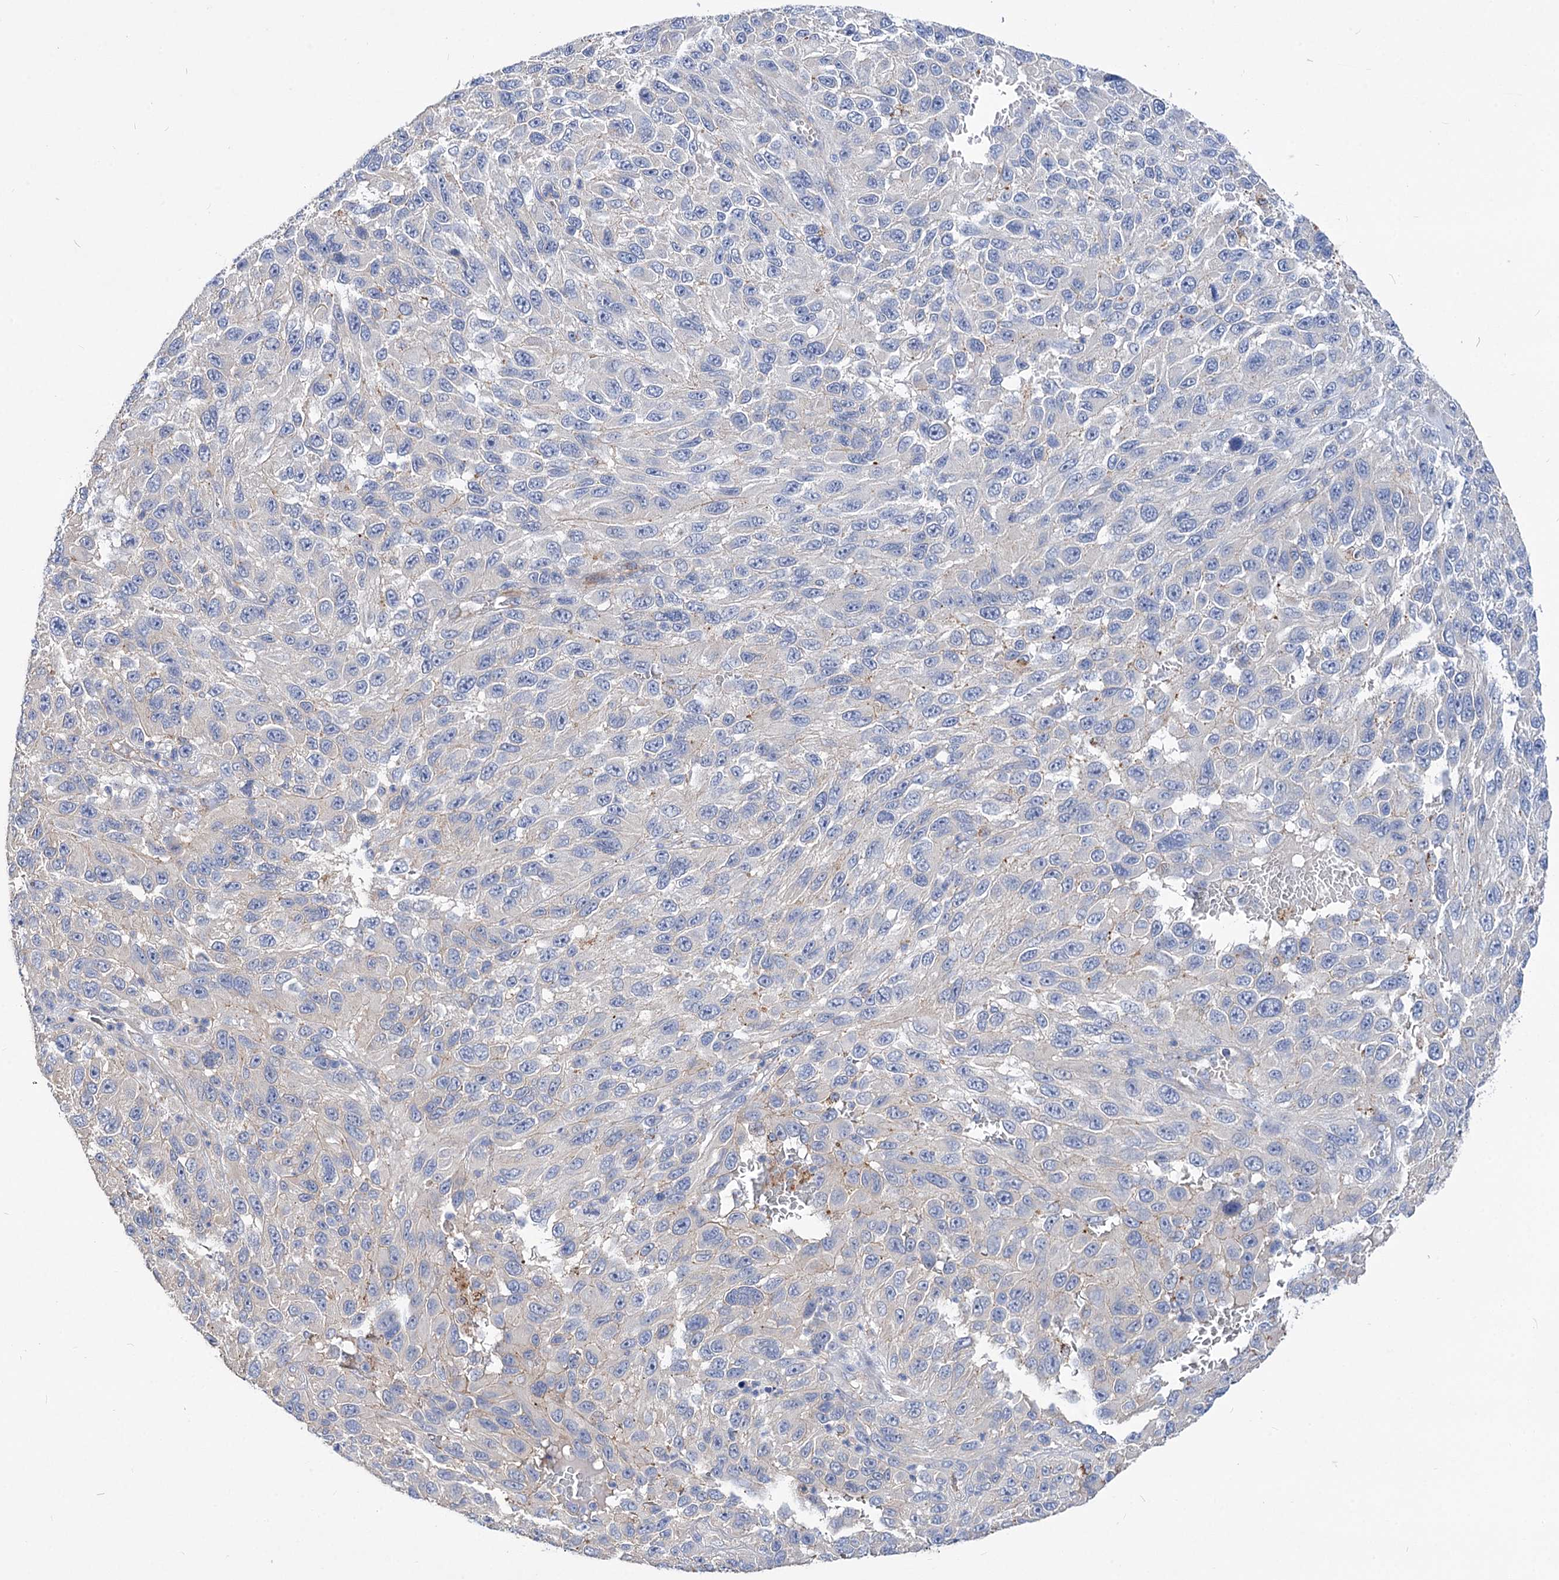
{"staining": {"intensity": "negative", "quantity": "none", "location": "none"}, "tissue": "melanoma", "cell_type": "Tumor cells", "image_type": "cancer", "snomed": [{"axis": "morphology", "description": "Malignant melanoma, NOS"}, {"axis": "topography", "description": "Skin"}], "caption": "Tumor cells show no significant protein positivity in melanoma.", "gene": "NUDCD2", "patient": {"sex": "female", "age": 96}}